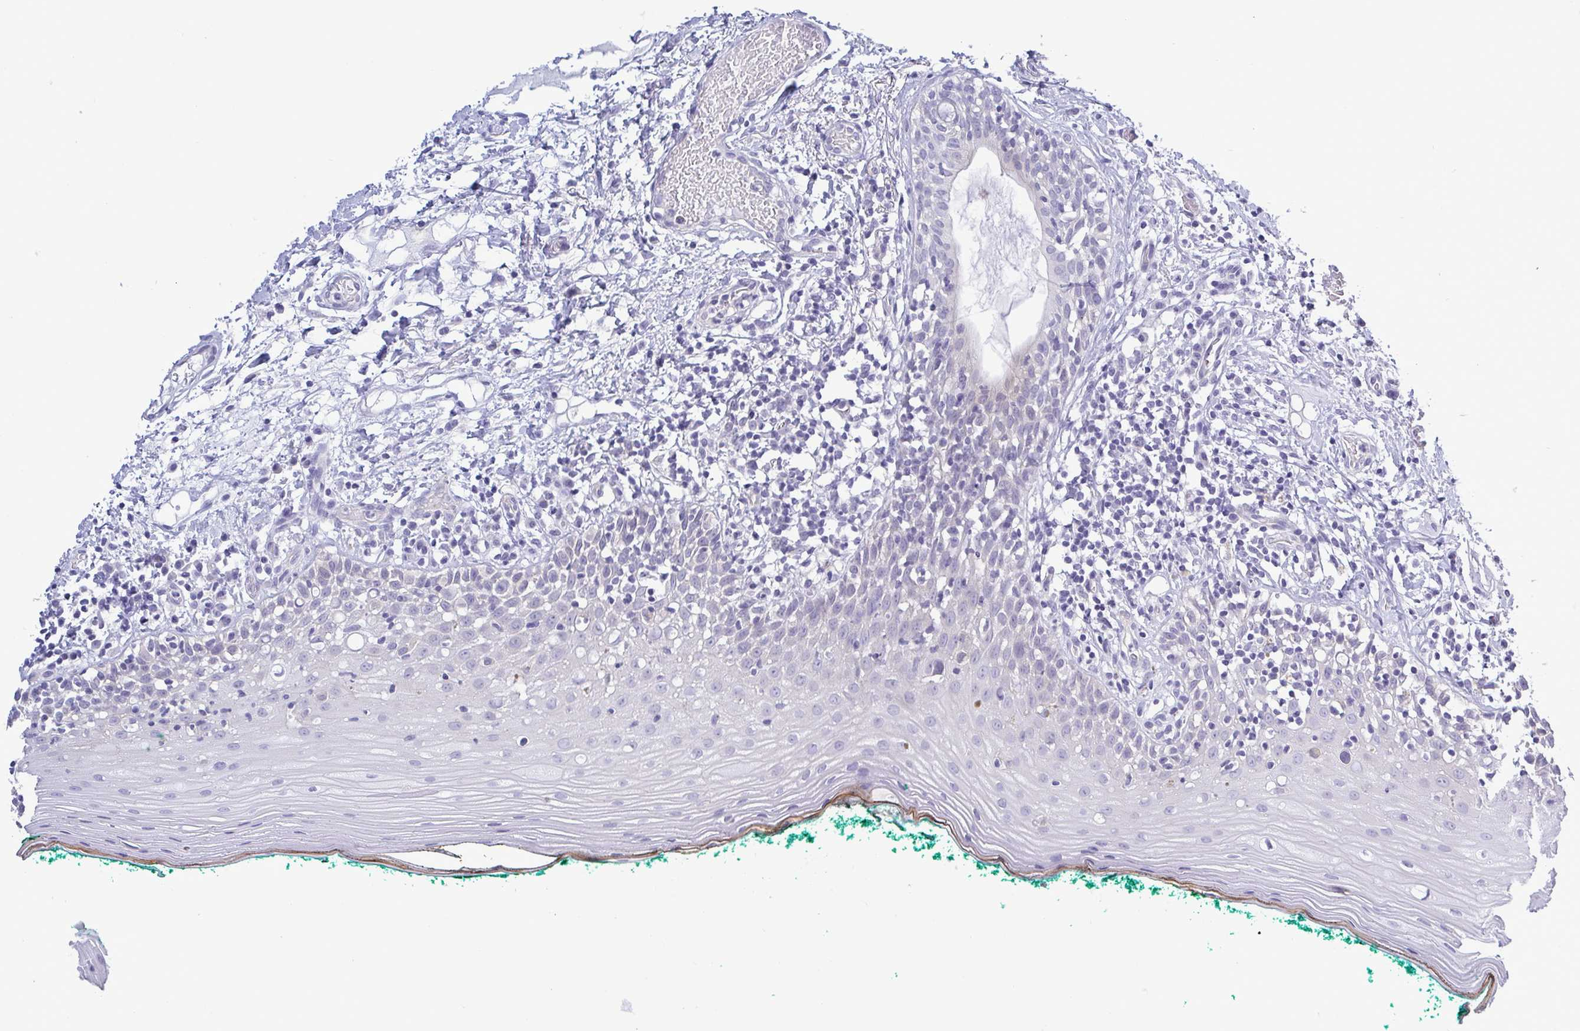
{"staining": {"intensity": "negative", "quantity": "none", "location": "none"}, "tissue": "oral mucosa", "cell_type": "Squamous epithelial cells", "image_type": "normal", "snomed": [{"axis": "morphology", "description": "Normal tissue, NOS"}, {"axis": "topography", "description": "Oral tissue"}], "caption": "Immunohistochemical staining of normal human oral mucosa reveals no significant staining in squamous epithelial cells.", "gene": "TEX12", "patient": {"sex": "female", "age": 83}}